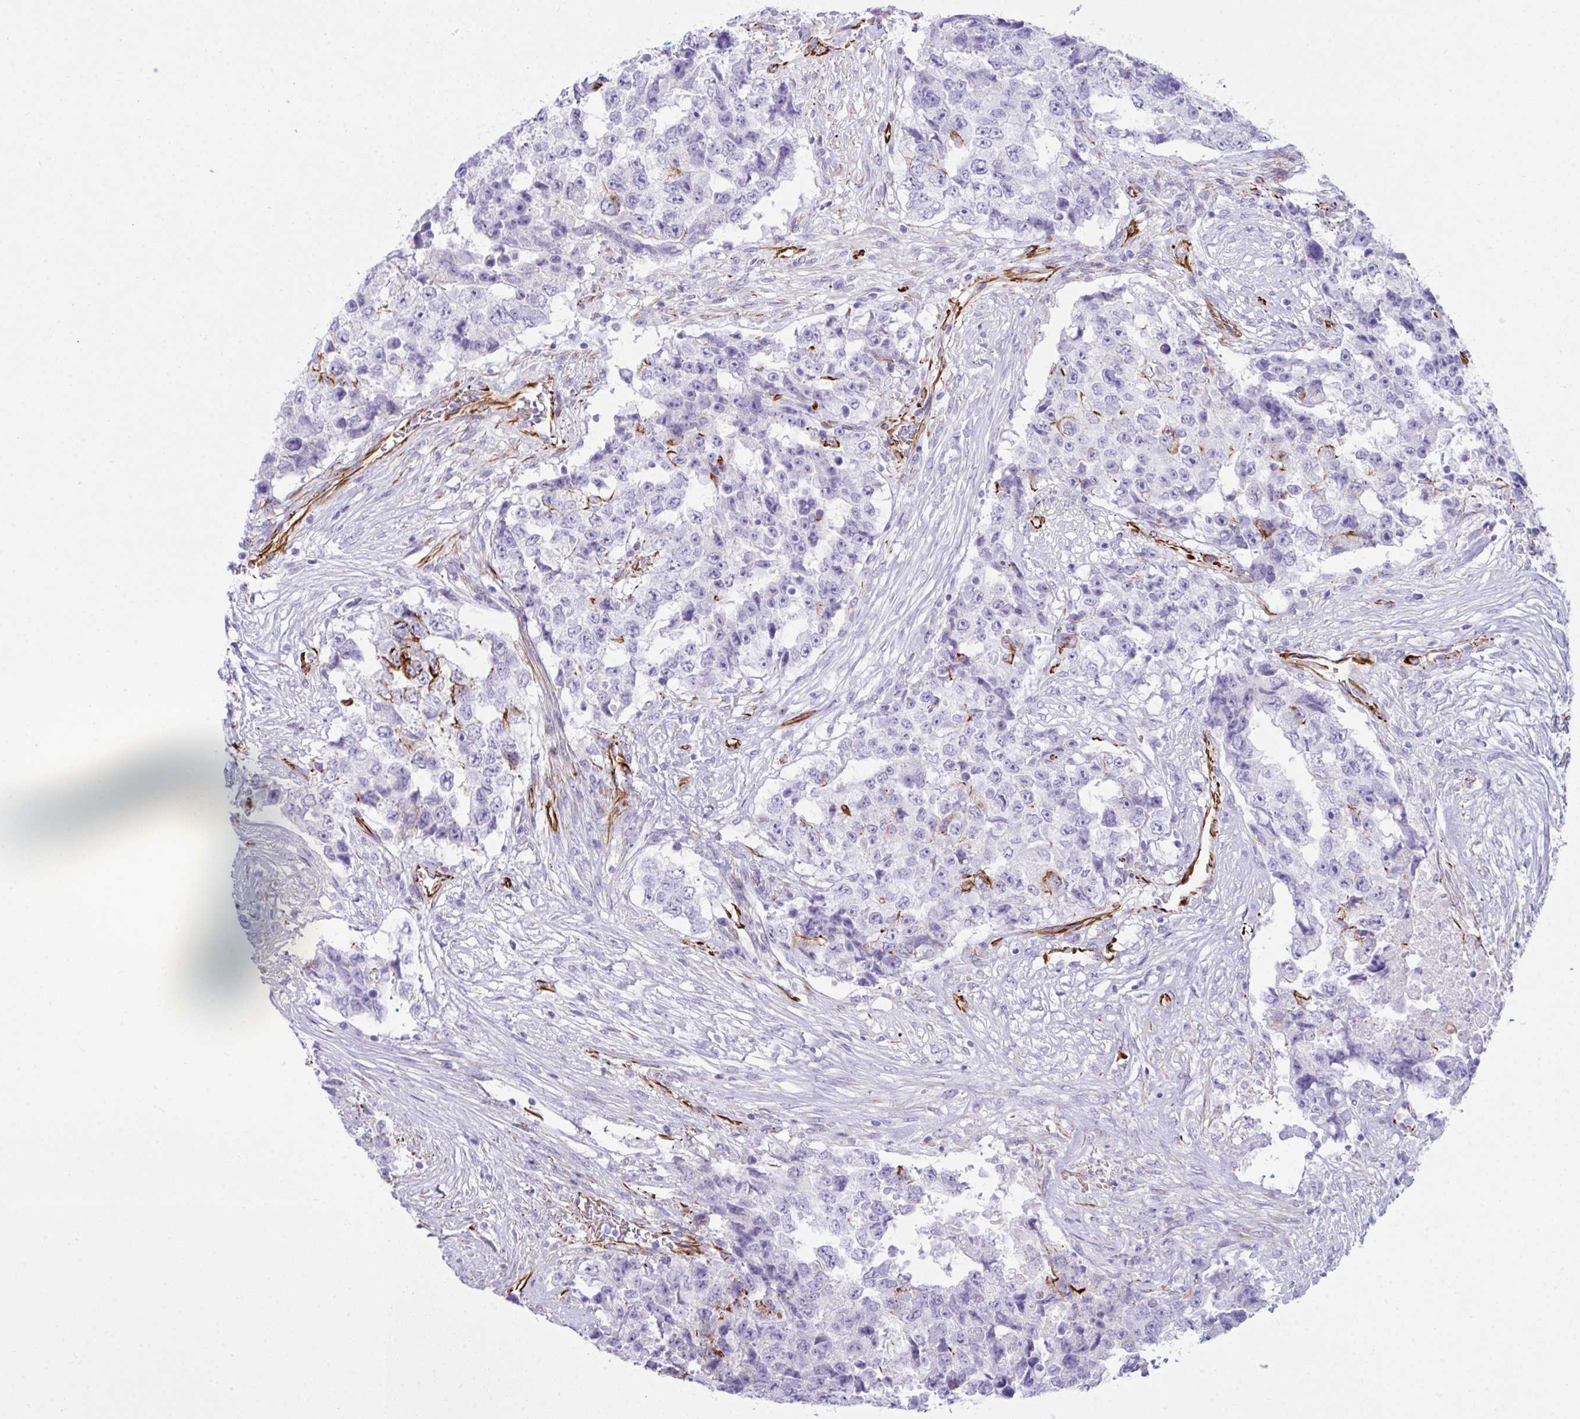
{"staining": {"intensity": "negative", "quantity": "none", "location": "none"}, "tissue": "testis cancer", "cell_type": "Tumor cells", "image_type": "cancer", "snomed": [{"axis": "morphology", "description": "Carcinoma, Embryonal, NOS"}, {"axis": "topography", "description": "Testis"}], "caption": "An image of testis cancer stained for a protein shows no brown staining in tumor cells.", "gene": "SLC35B1", "patient": {"sex": "male", "age": 24}}